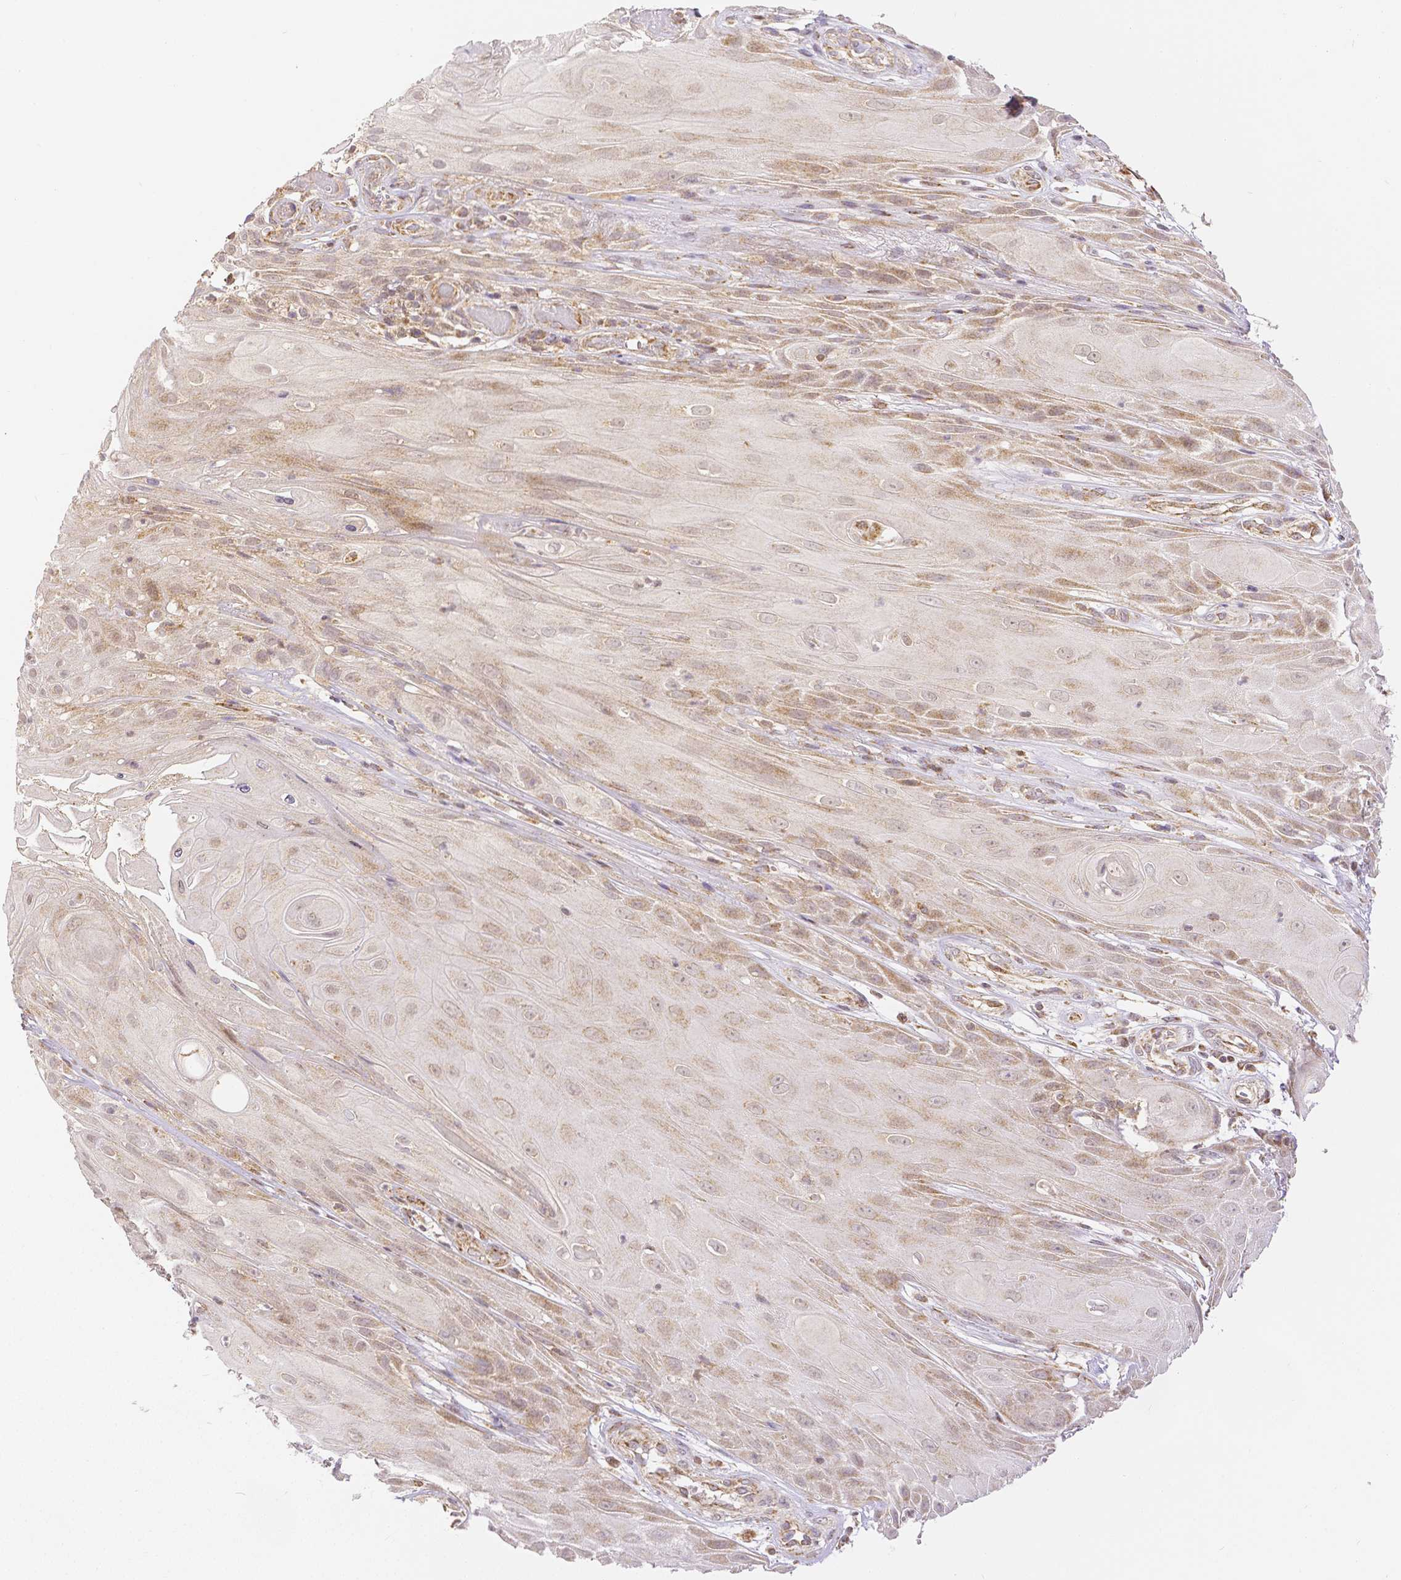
{"staining": {"intensity": "weak", "quantity": "25%-75%", "location": "cytoplasmic/membranous,nuclear"}, "tissue": "skin cancer", "cell_type": "Tumor cells", "image_type": "cancer", "snomed": [{"axis": "morphology", "description": "Squamous cell carcinoma, NOS"}, {"axis": "topography", "description": "Skin"}], "caption": "Tumor cells reveal weak cytoplasmic/membranous and nuclear expression in approximately 25%-75% of cells in skin cancer (squamous cell carcinoma).", "gene": "RHOT1", "patient": {"sex": "male", "age": 62}}